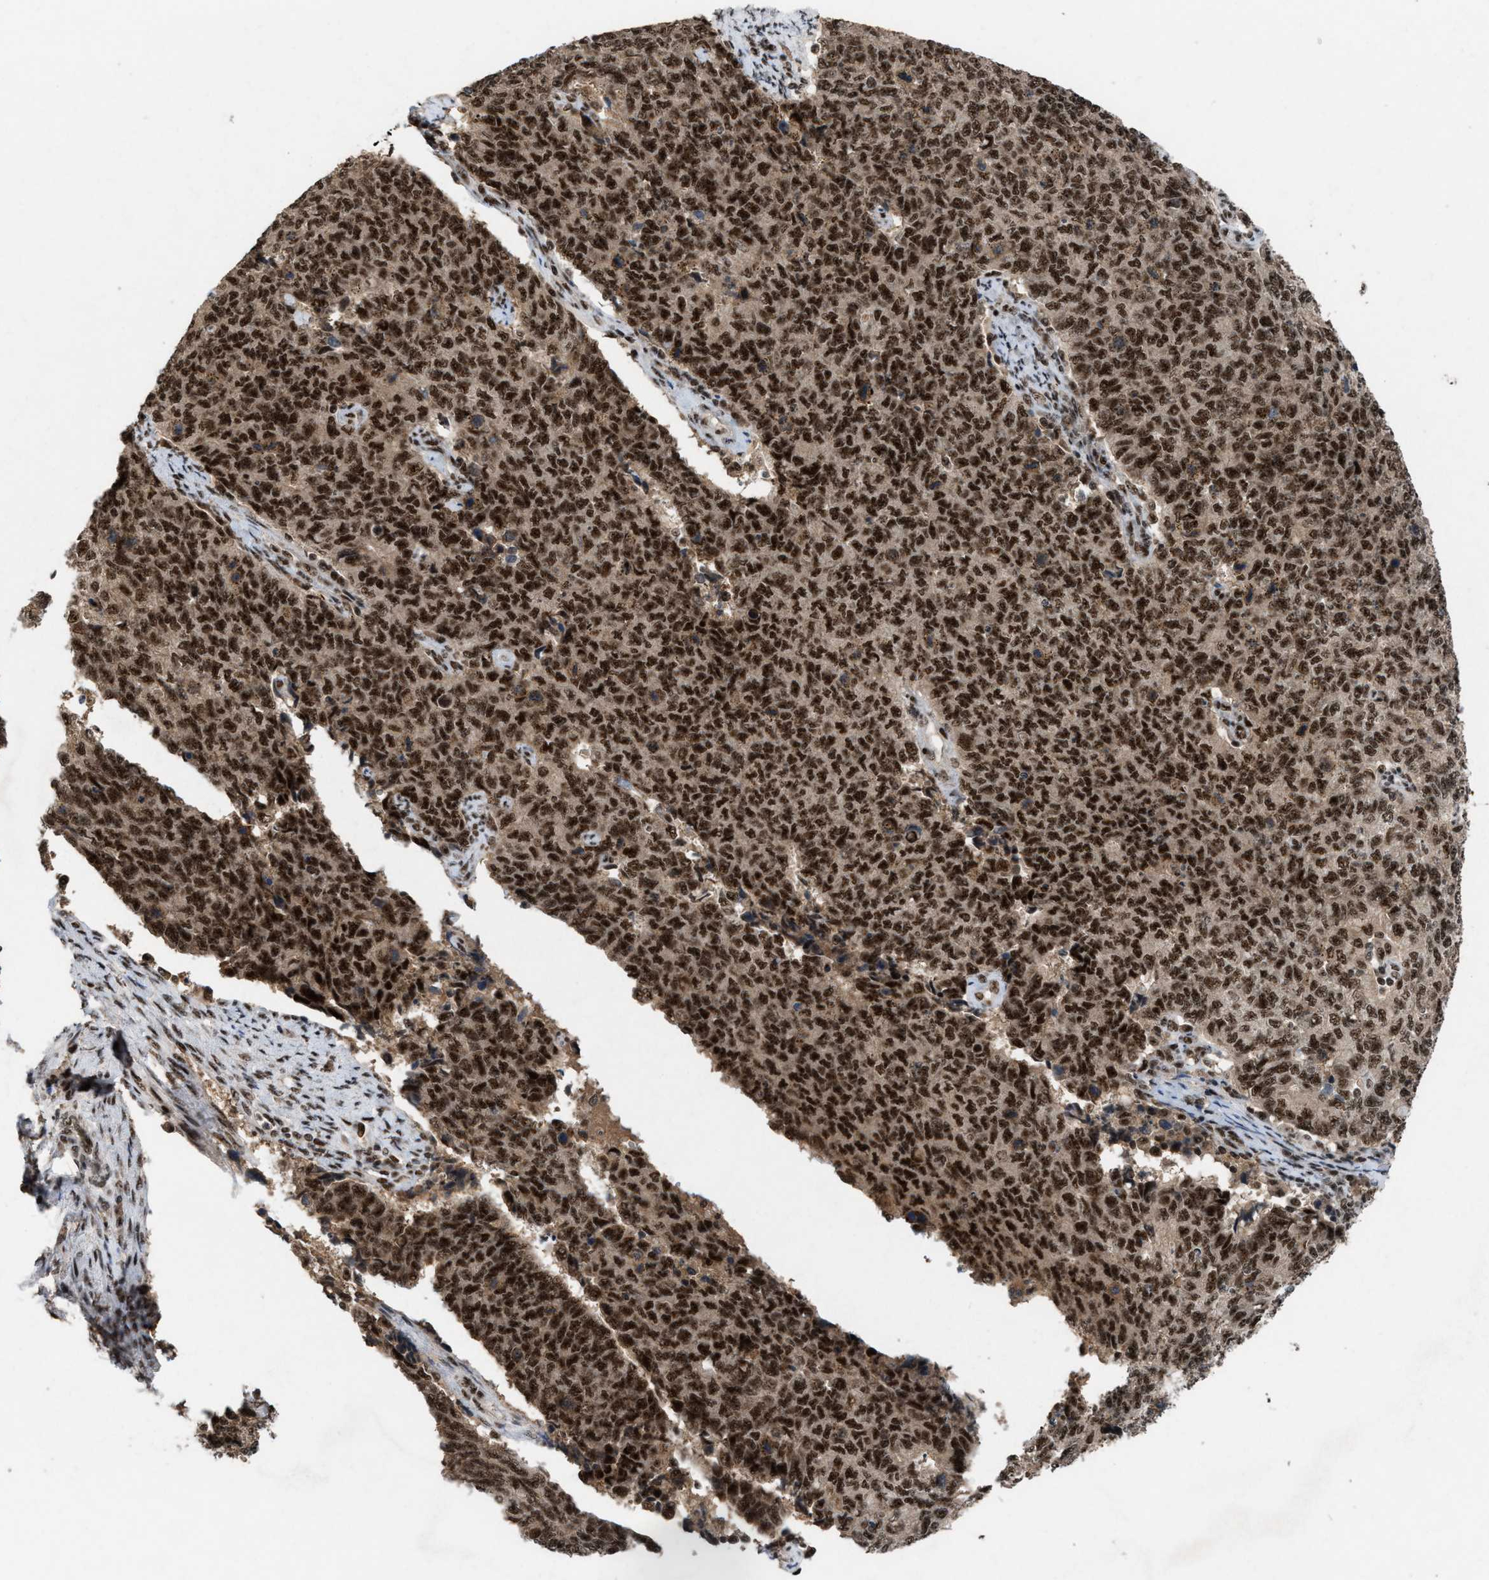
{"staining": {"intensity": "strong", "quantity": ">75%", "location": "cytoplasmic/membranous,nuclear"}, "tissue": "cervical cancer", "cell_type": "Tumor cells", "image_type": "cancer", "snomed": [{"axis": "morphology", "description": "Squamous cell carcinoma, NOS"}, {"axis": "topography", "description": "Cervix"}], "caption": "Brown immunohistochemical staining in cervical cancer shows strong cytoplasmic/membranous and nuclear staining in approximately >75% of tumor cells.", "gene": "PRPF4", "patient": {"sex": "female", "age": 63}}